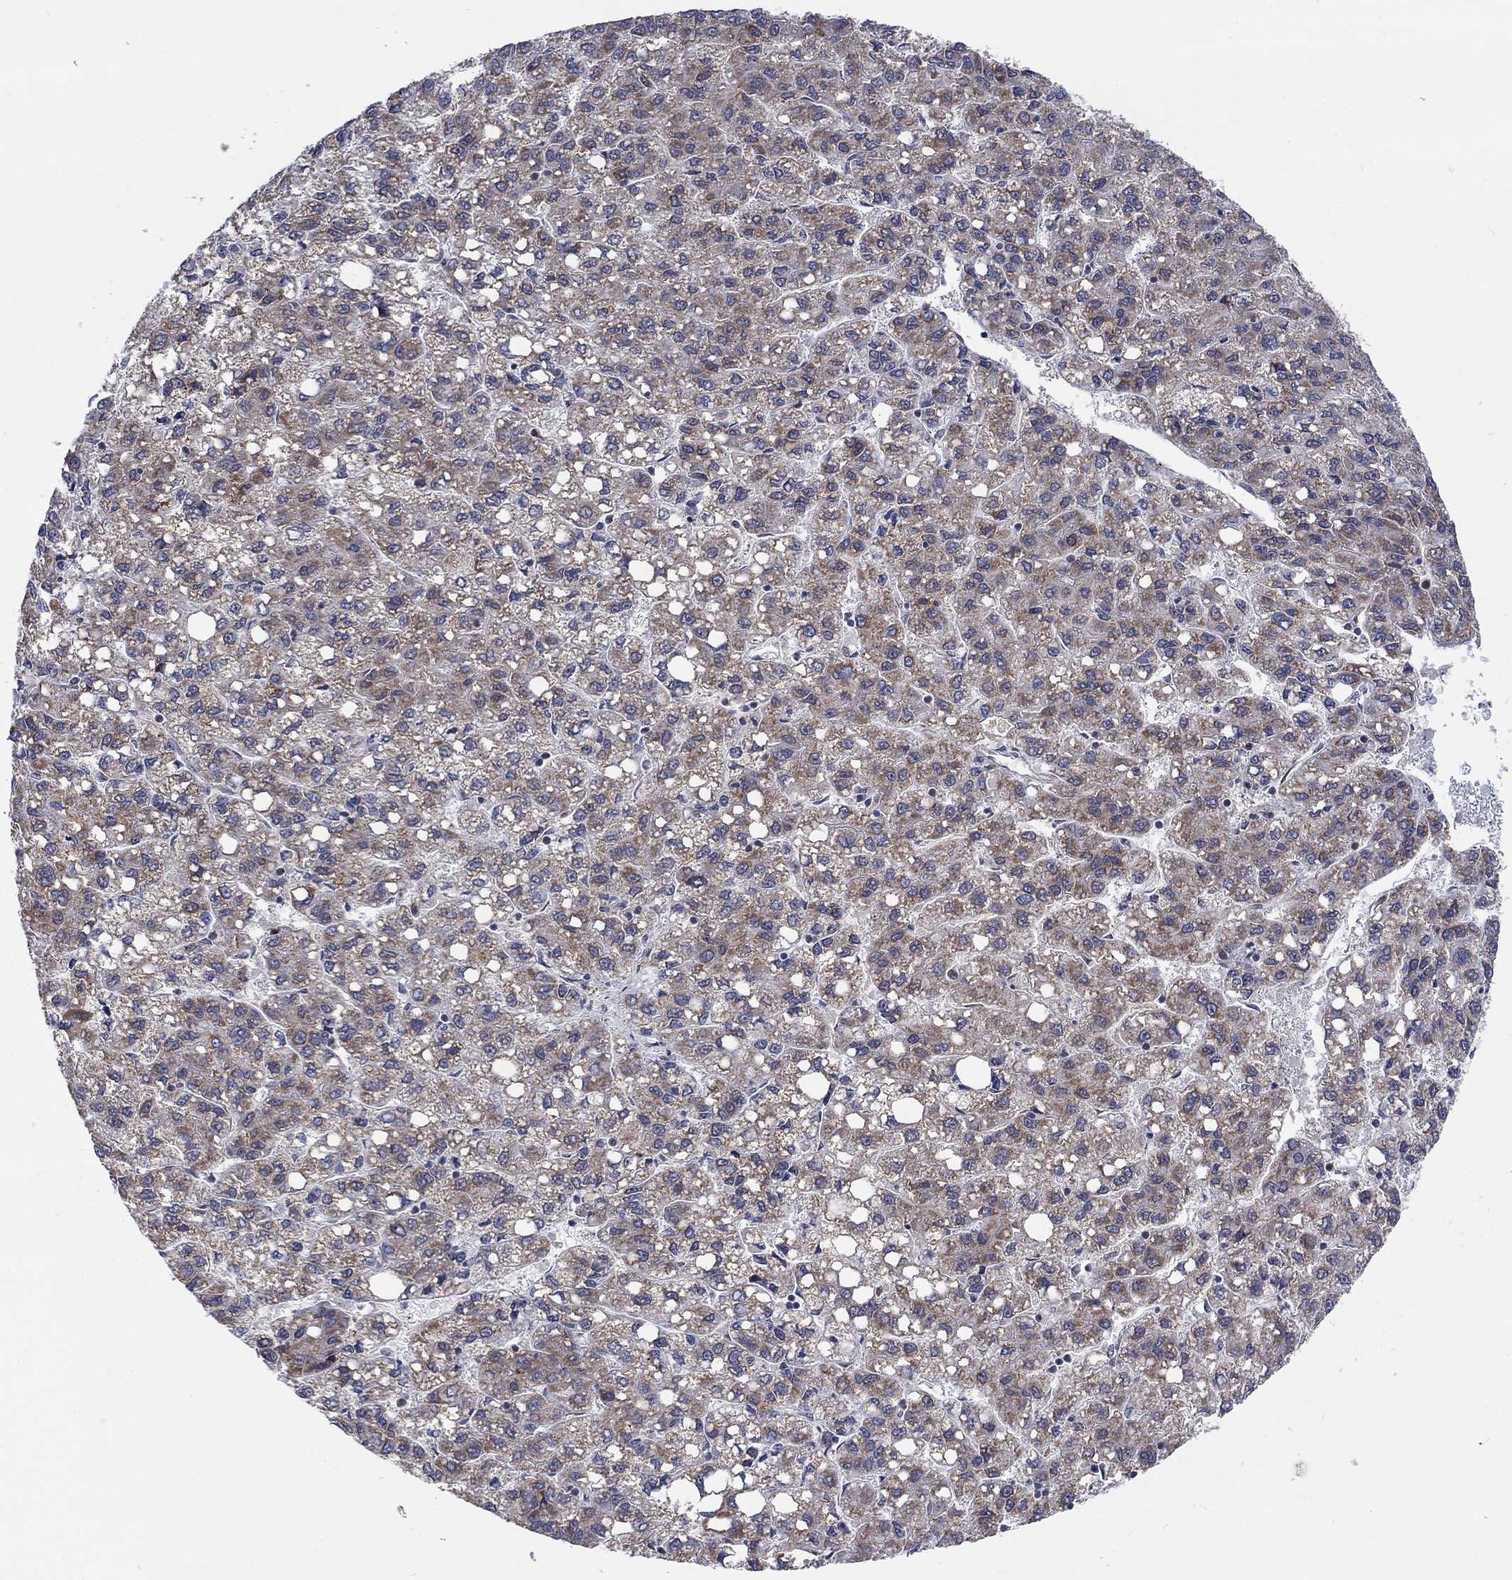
{"staining": {"intensity": "moderate", "quantity": "25%-75%", "location": "cytoplasmic/membranous"}, "tissue": "liver cancer", "cell_type": "Tumor cells", "image_type": "cancer", "snomed": [{"axis": "morphology", "description": "Carcinoma, Hepatocellular, NOS"}, {"axis": "topography", "description": "Liver"}], "caption": "Liver hepatocellular carcinoma was stained to show a protein in brown. There is medium levels of moderate cytoplasmic/membranous expression in about 25%-75% of tumor cells. Using DAB (brown) and hematoxylin (blue) stains, captured at high magnification using brightfield microscopy.", "gene": "SLC35F2", "patient": {"sex": "female", "age": 82}}